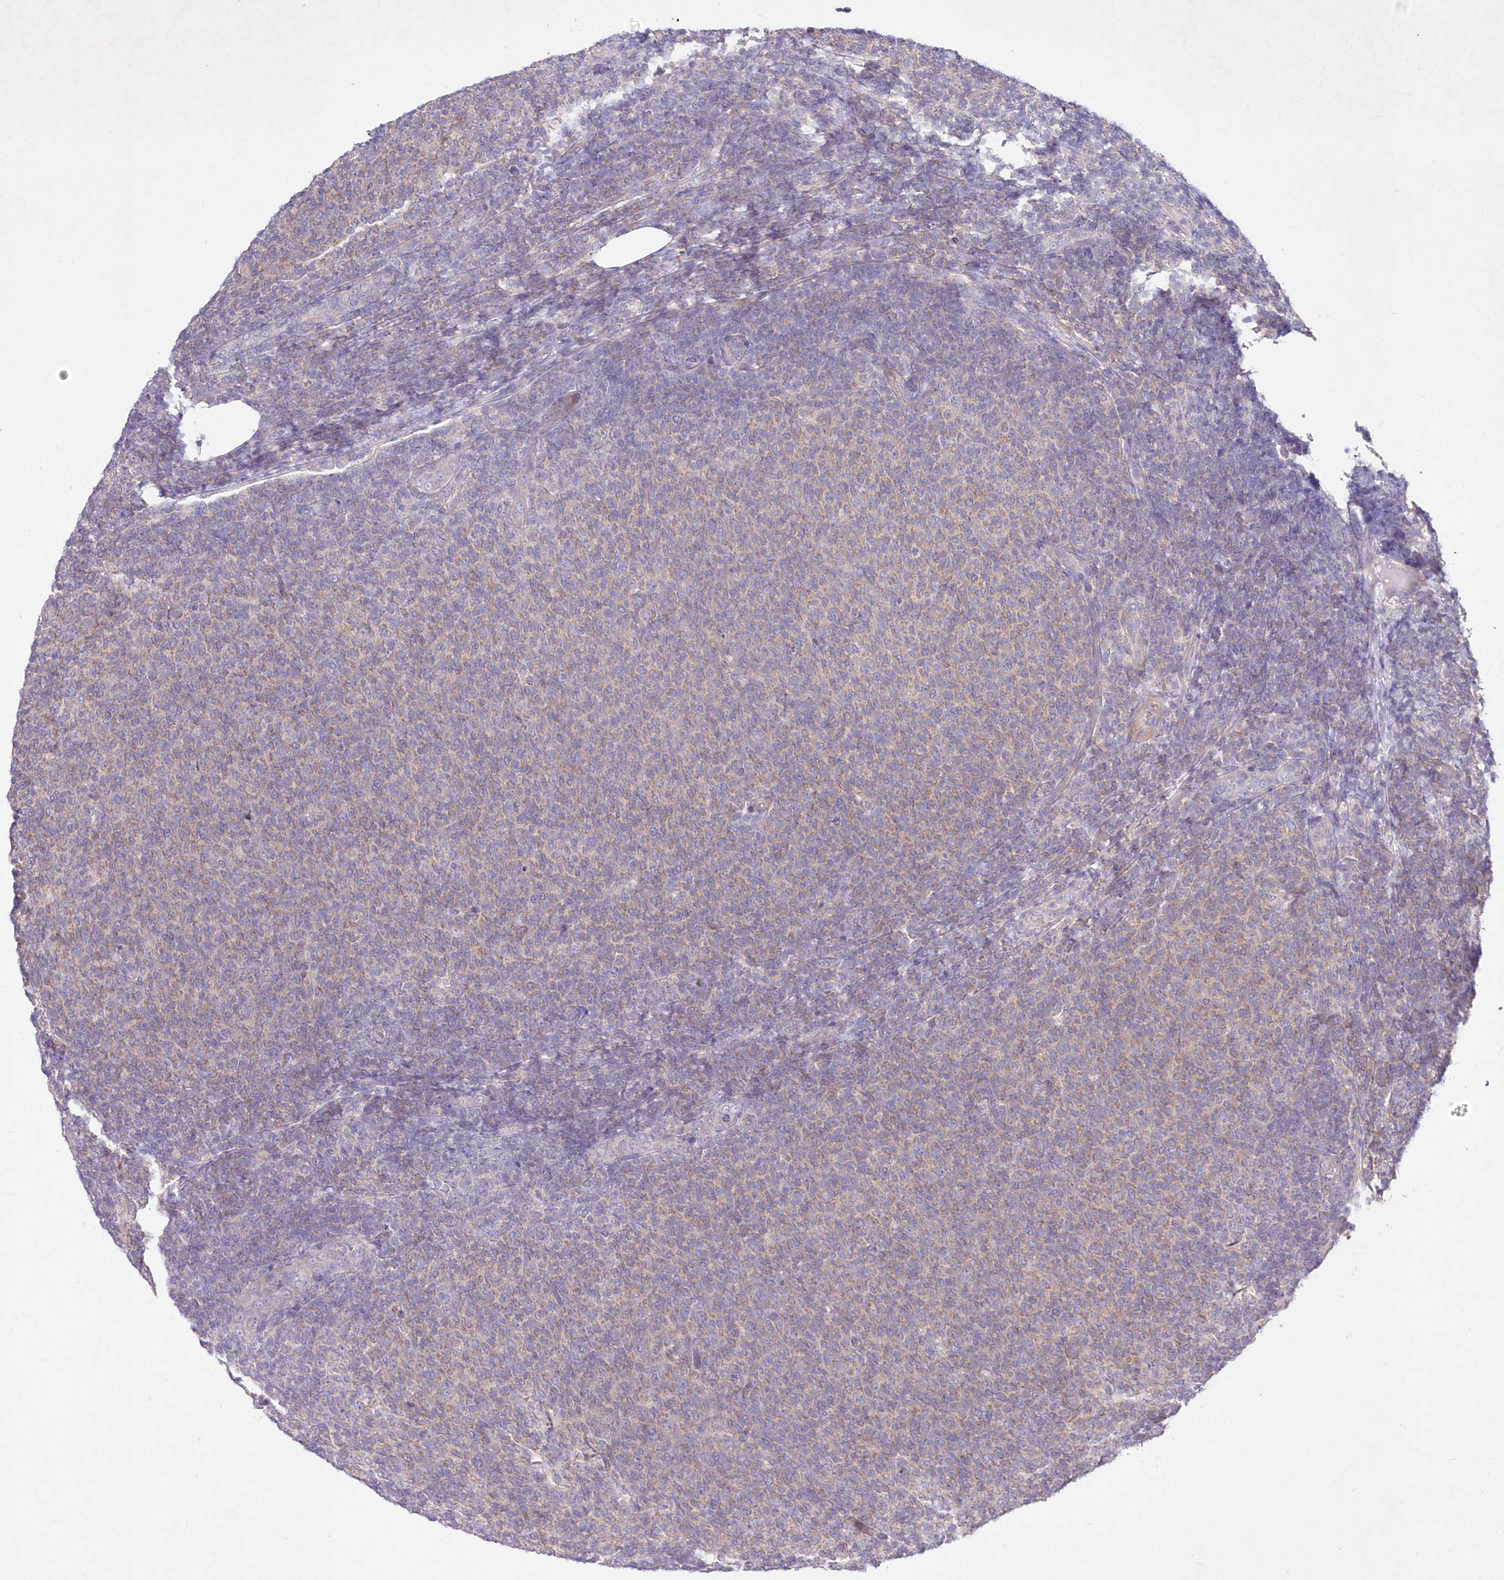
{"staining": {"intensity": "weak", "quantity": "25%-75%", "location": "cytoplasmic/membranous"}, "tissue": "lymphoma", "cell_type": "Tumor cells", "image_type": "cancer", "snomed": [{"axis": "morphology", "description": "Malignant lymphoma, non-Hodgkin's type, Low grade"}, {"axis": "topography", "description": "Lymph node"}], "caption": "Immunohistochemistry histopathology image of neoplastic tissue: low-grade malignant lymphoma, non-Hodgkin's type stained using immunohistochemistry exhibits low levels of weak protein expression localized specifically in the cytoplasmic/membranous of tumor cells, appearing as a cytoplasmic/membranous brown color.", "gene": "ITSN2", "patient": {"sex": "male", "age": 66}}